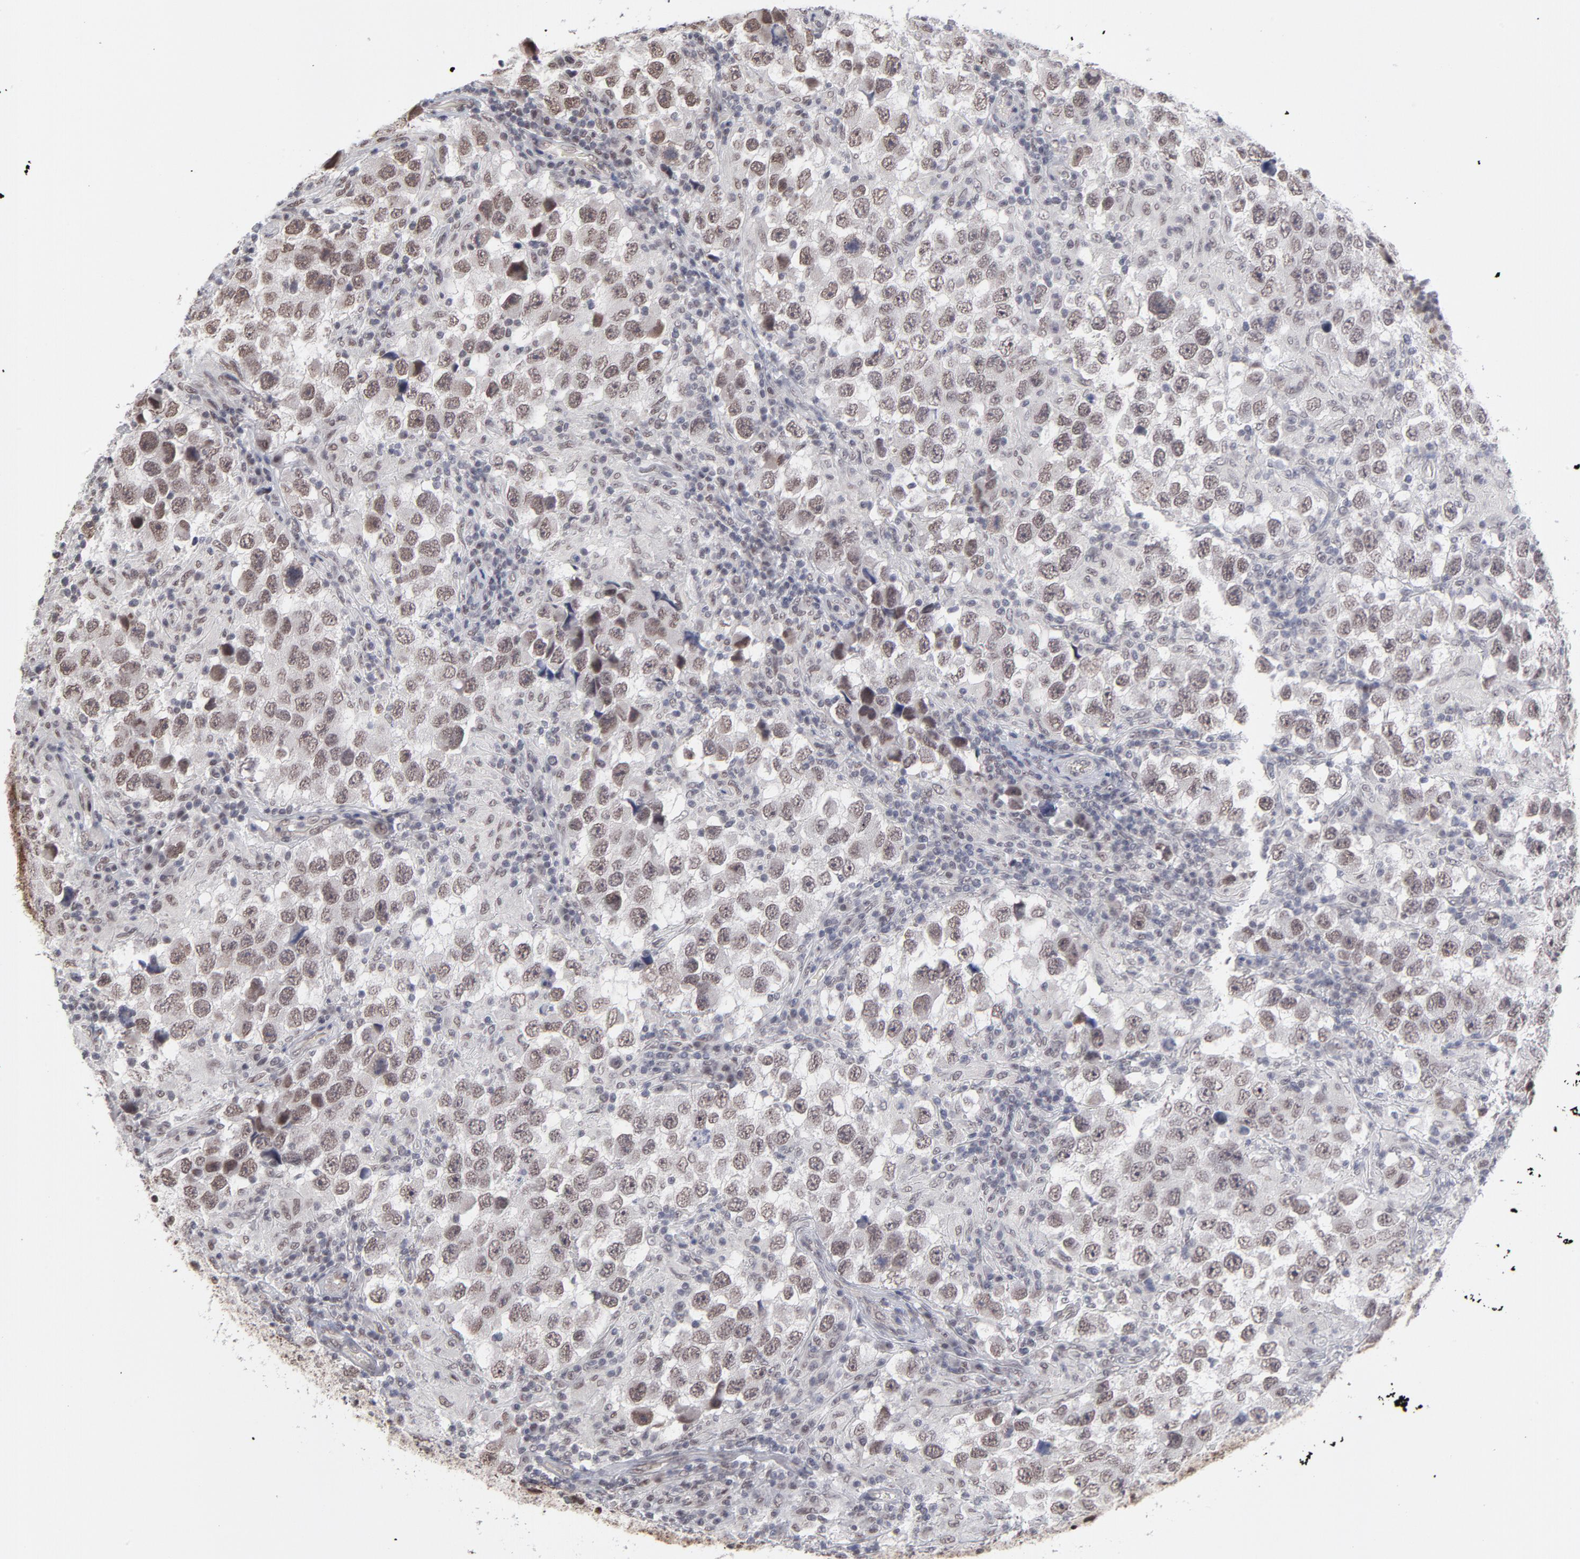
{"staining": {"intensity": "weak", "quantity": "25%-75%", "location": "nuclear"}, "tissue": "testis cancer", "cell_type": "Tumor cells", "image_type": "cancer", "snomed": [{"axis": "morphology", "description": "Carcinoma, Embryonal, NOS"}, {"axis": "topography", "description": "Testis"}], "caption": "IHC (DAB (3,3'-diaminobenzidine)) staining of human testis cancer demonstrates weak nuclear protein expression in approximately 25%-75% of tumor cells.", "gene": "ZNF3", "patient": {"sex": "male", "age": 21}}